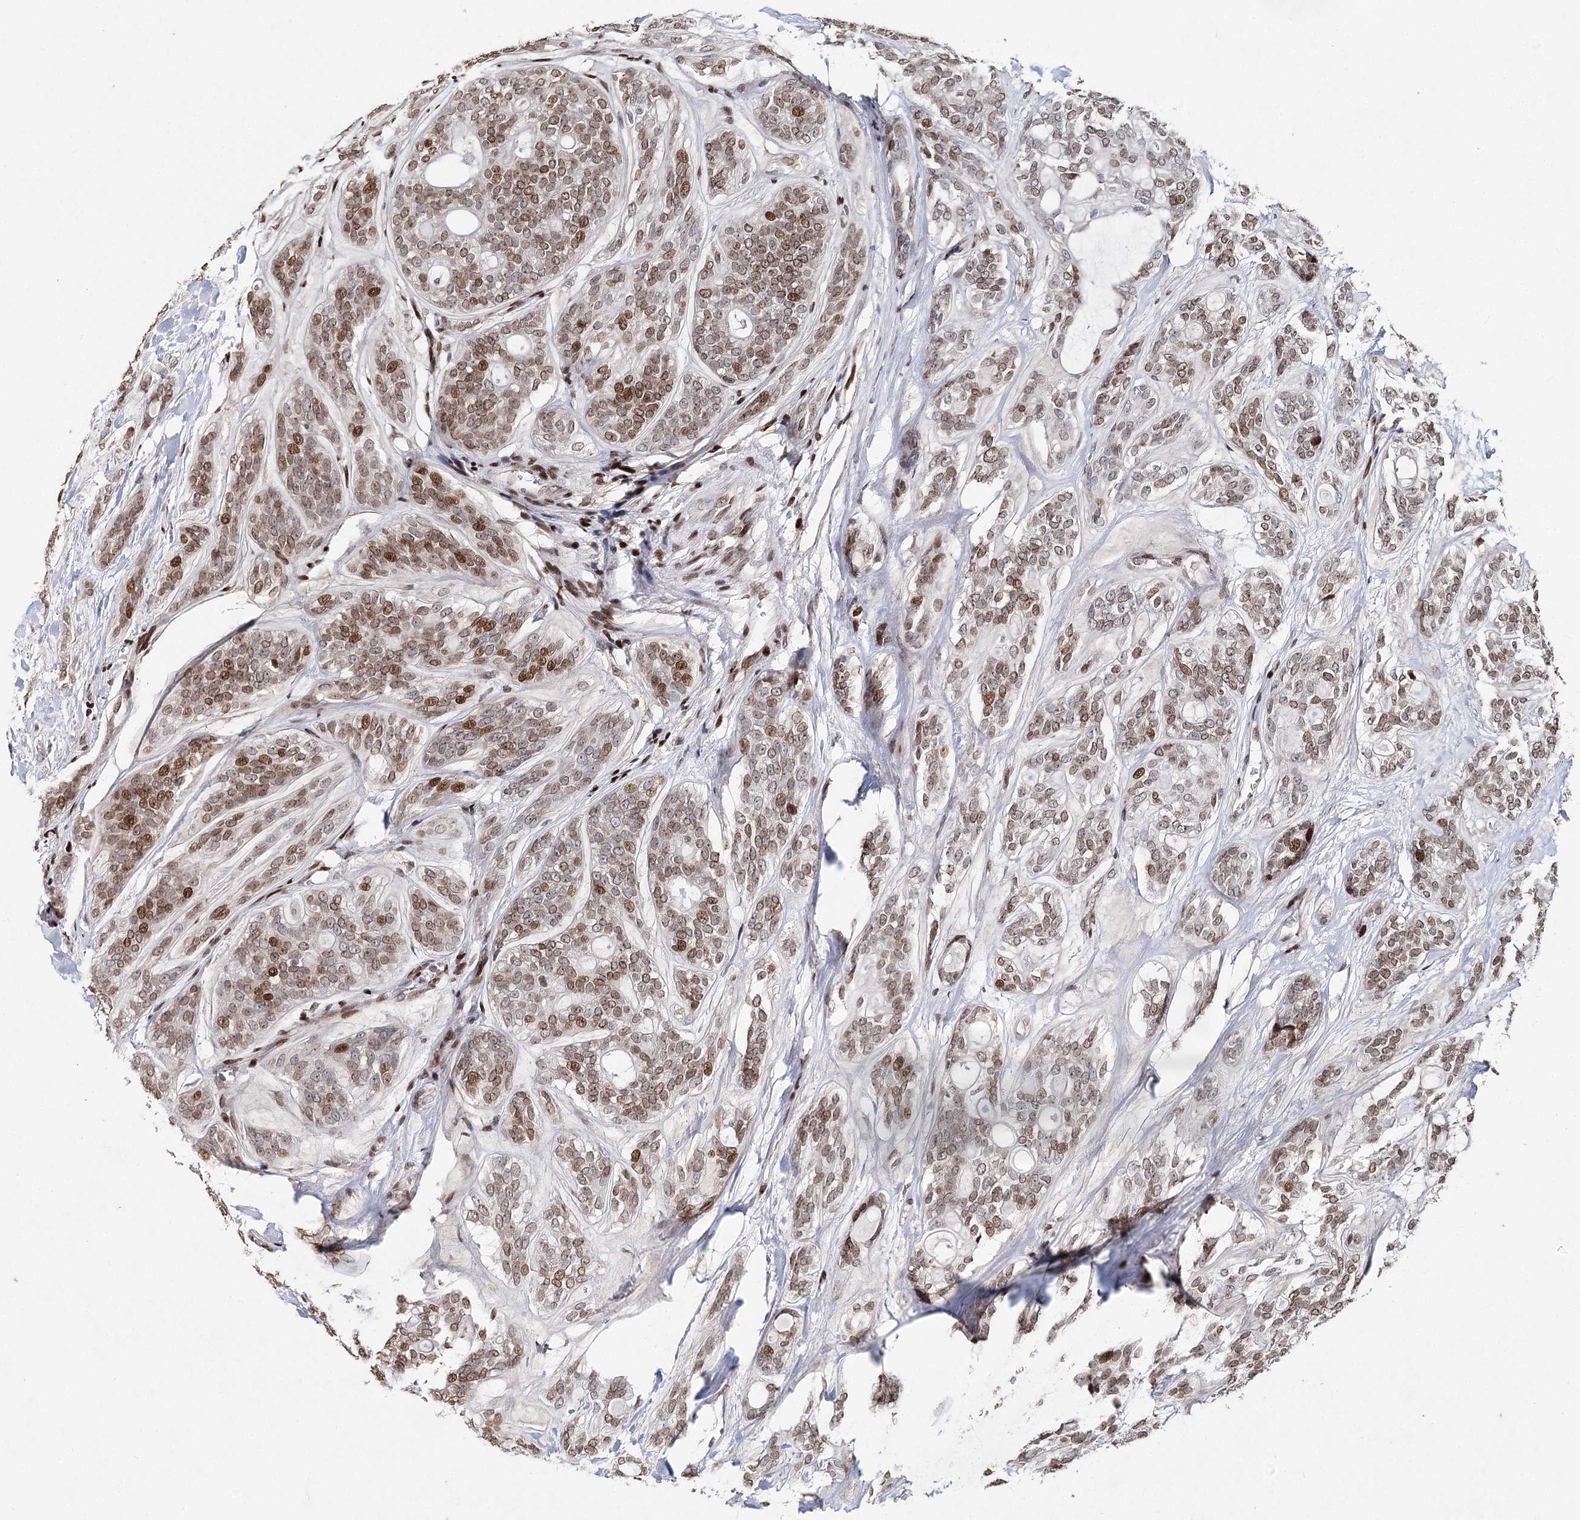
{"staining": {"intensity": "moderate", "quantity": ">75%", "location": "nuclear"}, "tissue": "head and neck cancer", "cell_type": "Tumor cells", "image_type": "cancer", "snomed": [{"axis": "morphology", "description": "Adenocarcinoma, NOS"}, {"axis": "topography", "description": "Head-Neck"}], "caption": "An immunohistochemistry (IHC) histopathology image of neoplastic tissue is shown. Protein staining in brown labels moderate nuclear positivity in head and neck cancer within tumor cells.", "gene": "FRMD4A", "patient": {"sex": "male", "age": 66}}